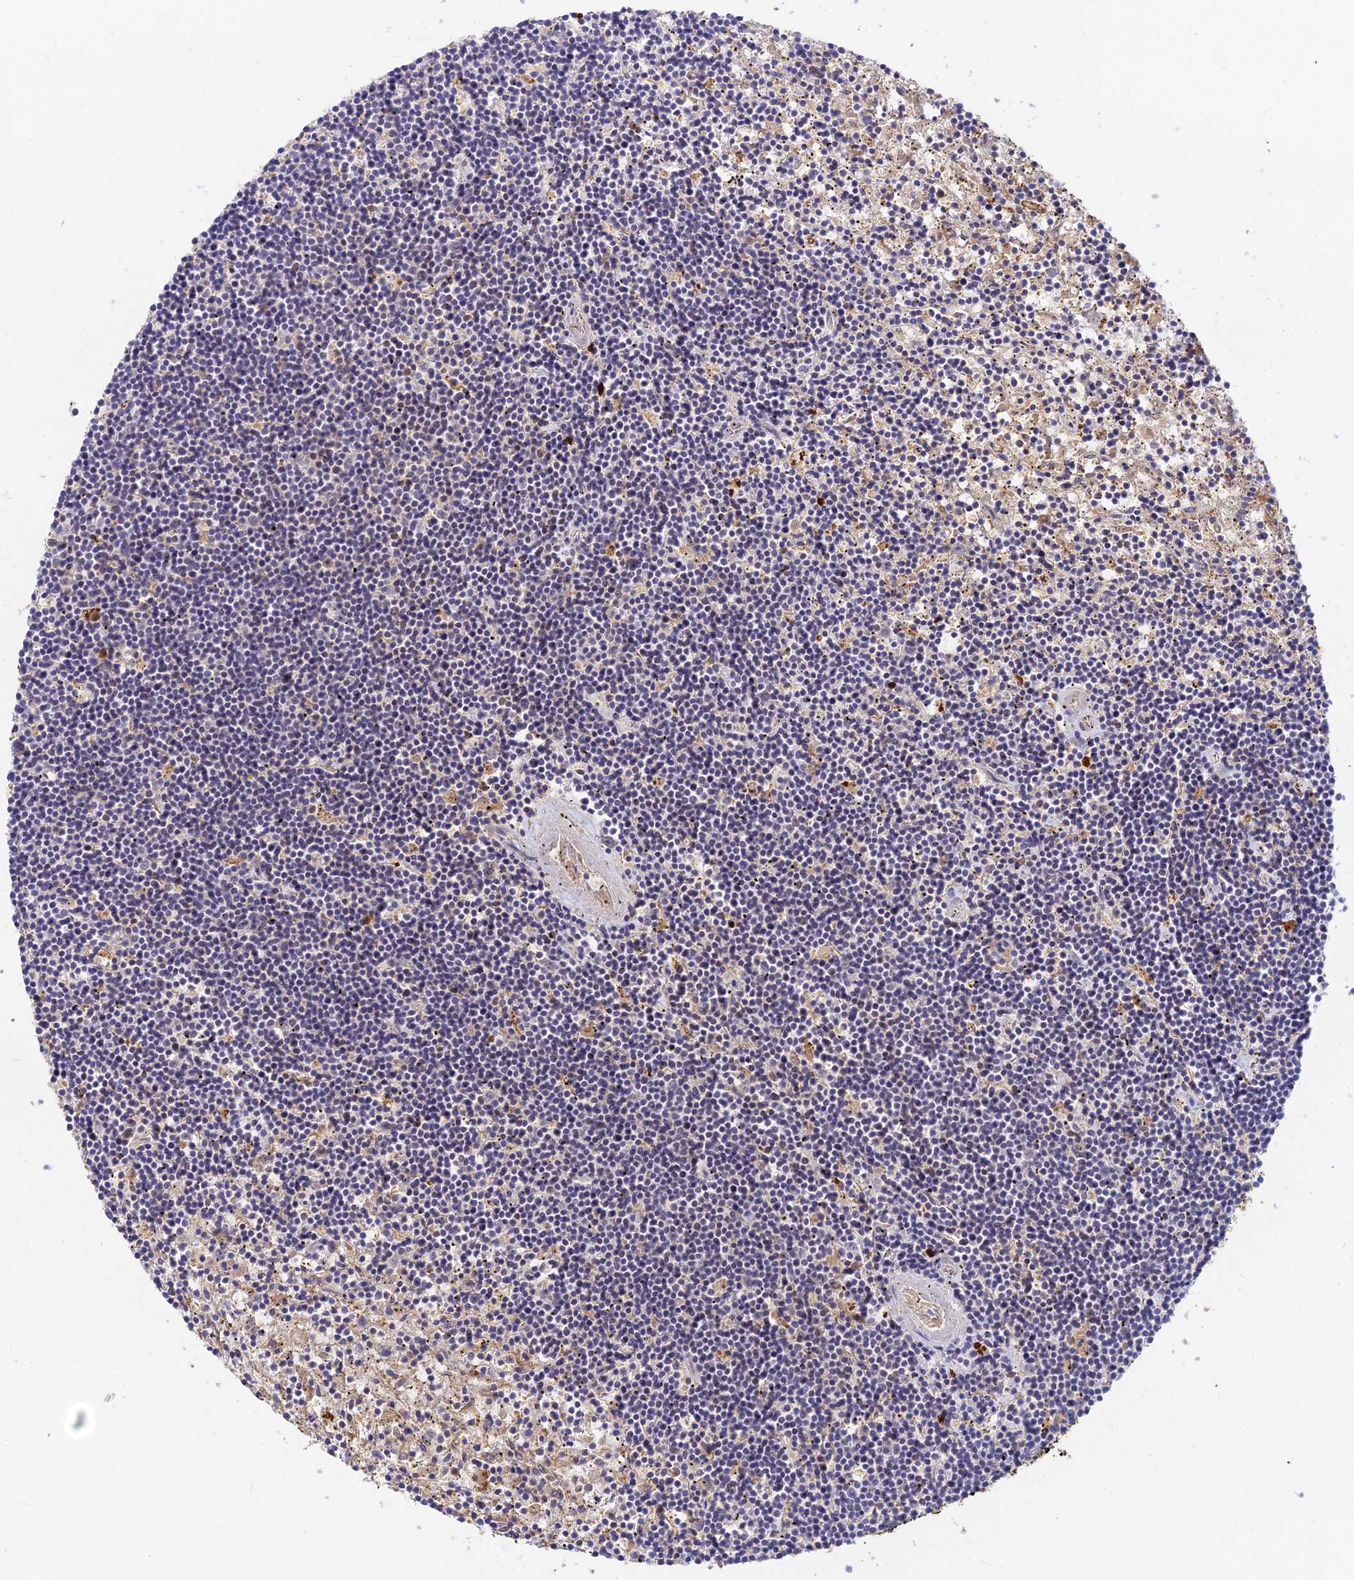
{"staining": {"intensity": "negative", "quantity": "none", "location": "none"}, "tissue": "lymphoma", "cell_type": "Tumor cells", "image_type": "cancer", "snomed": [{"axis": "morphology", "description": "Malignant lymphoma, non-Hodgkin's type, Low grade"}, {"axis": "topography", "description": "Spleen"}], "caption": "Image shows no protein staining in tumor cells of lymphoma tissue.", "gene": "ACSM5", "patient": {"sex": "male", "age": 76}}